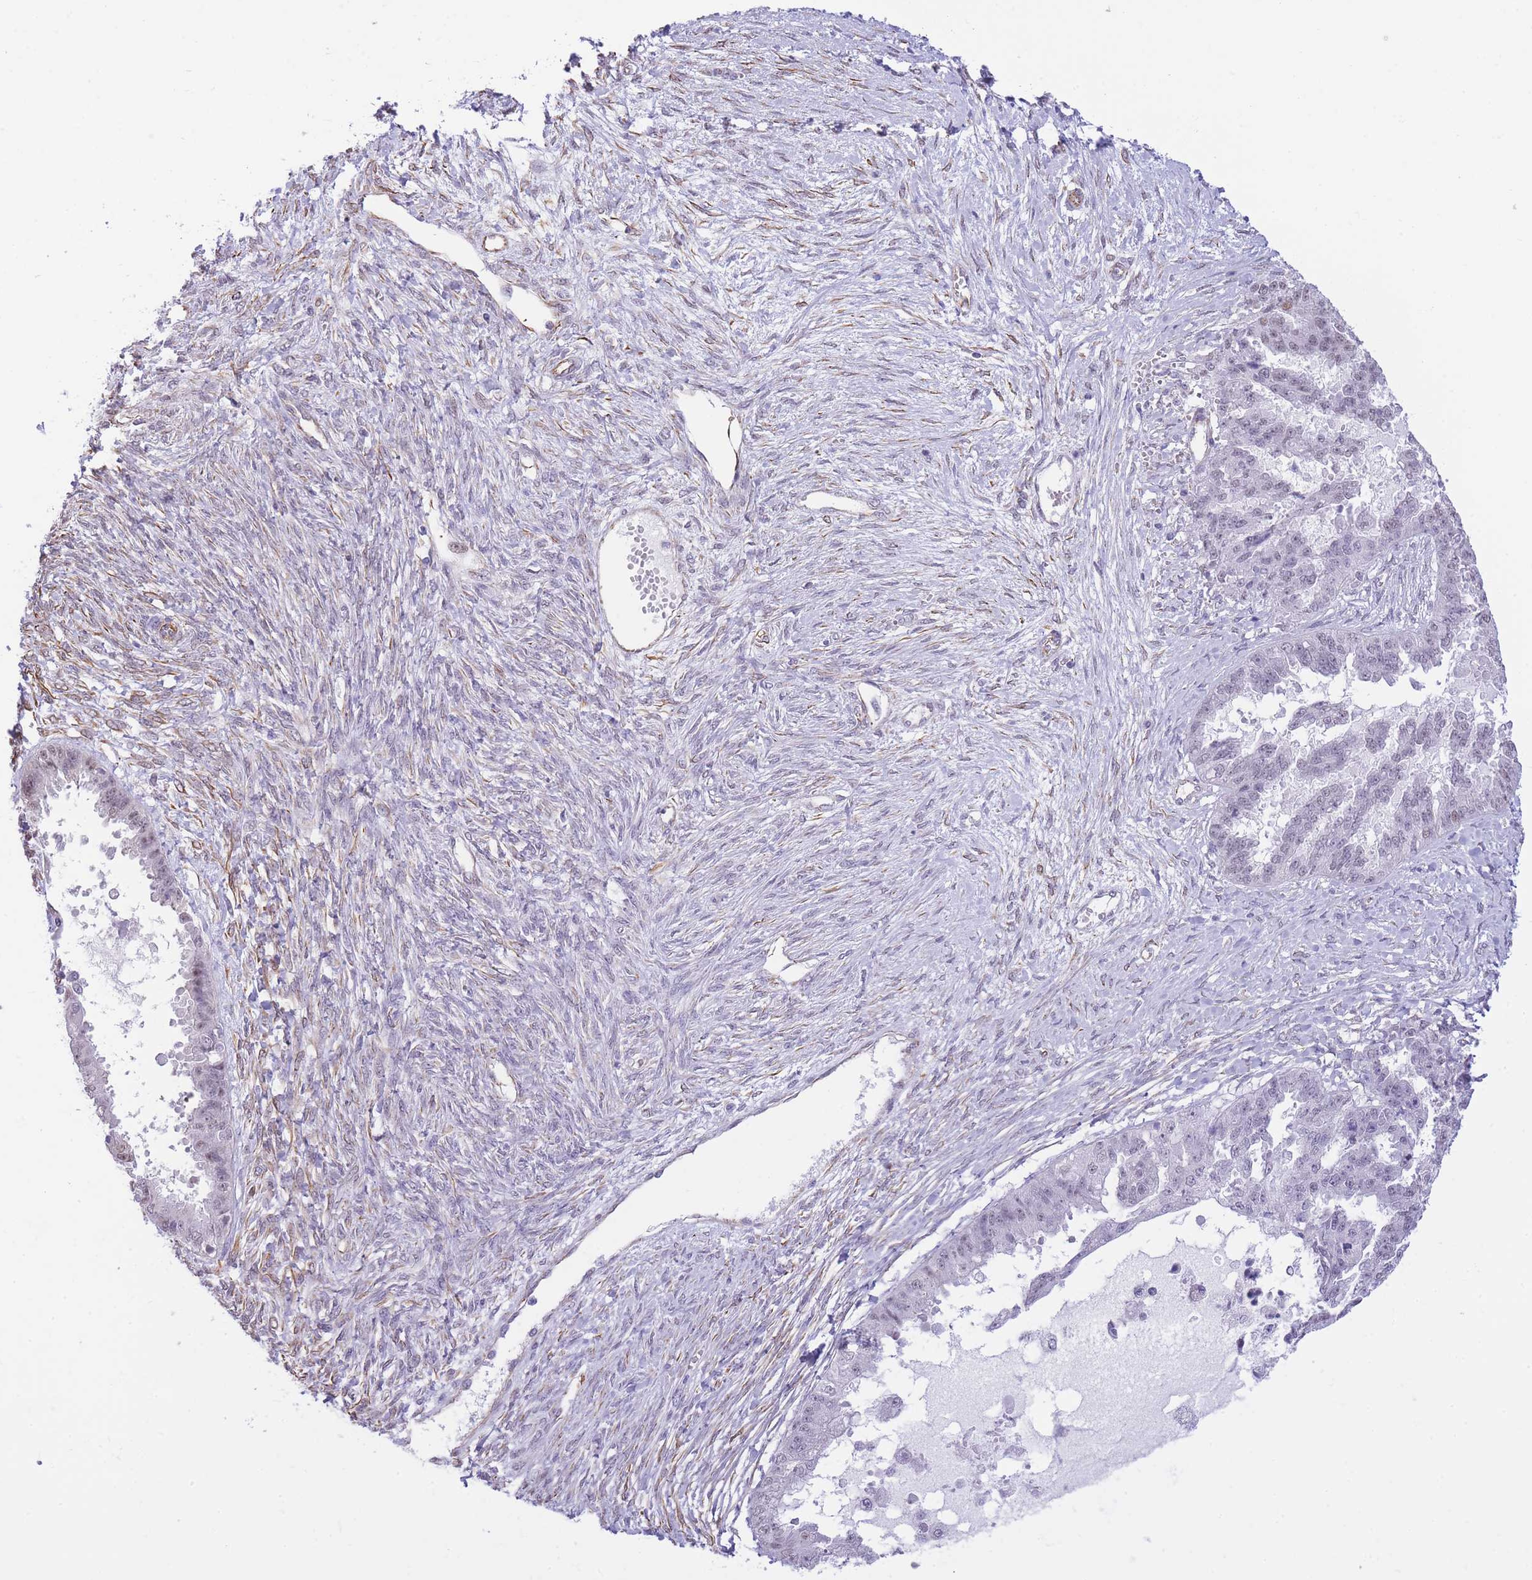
{"staining": {"intensity": "weak", "quantity": "<25%", "location": "nuclear"}, "tissue": "ovarian cancer", "cell_type": "Tumor cells", "image_type": "cancer", "snomed": [{"axis": "morphology", "description": "Cystadenocarcinoma, serous, NOS"}, {"axis": "topography", "description": "Ovary"}], "caption": "High magnification brightfield microscopy of ovarian serous cystadenocarcinoma stained with DAB (3,3'-diaminobenzidine) (brown) and counterstained with hematoxylin (blue): tumor cells show no significant expression.", "gene": "PSG8", "patient": {"sex": "female", "age": 58}}